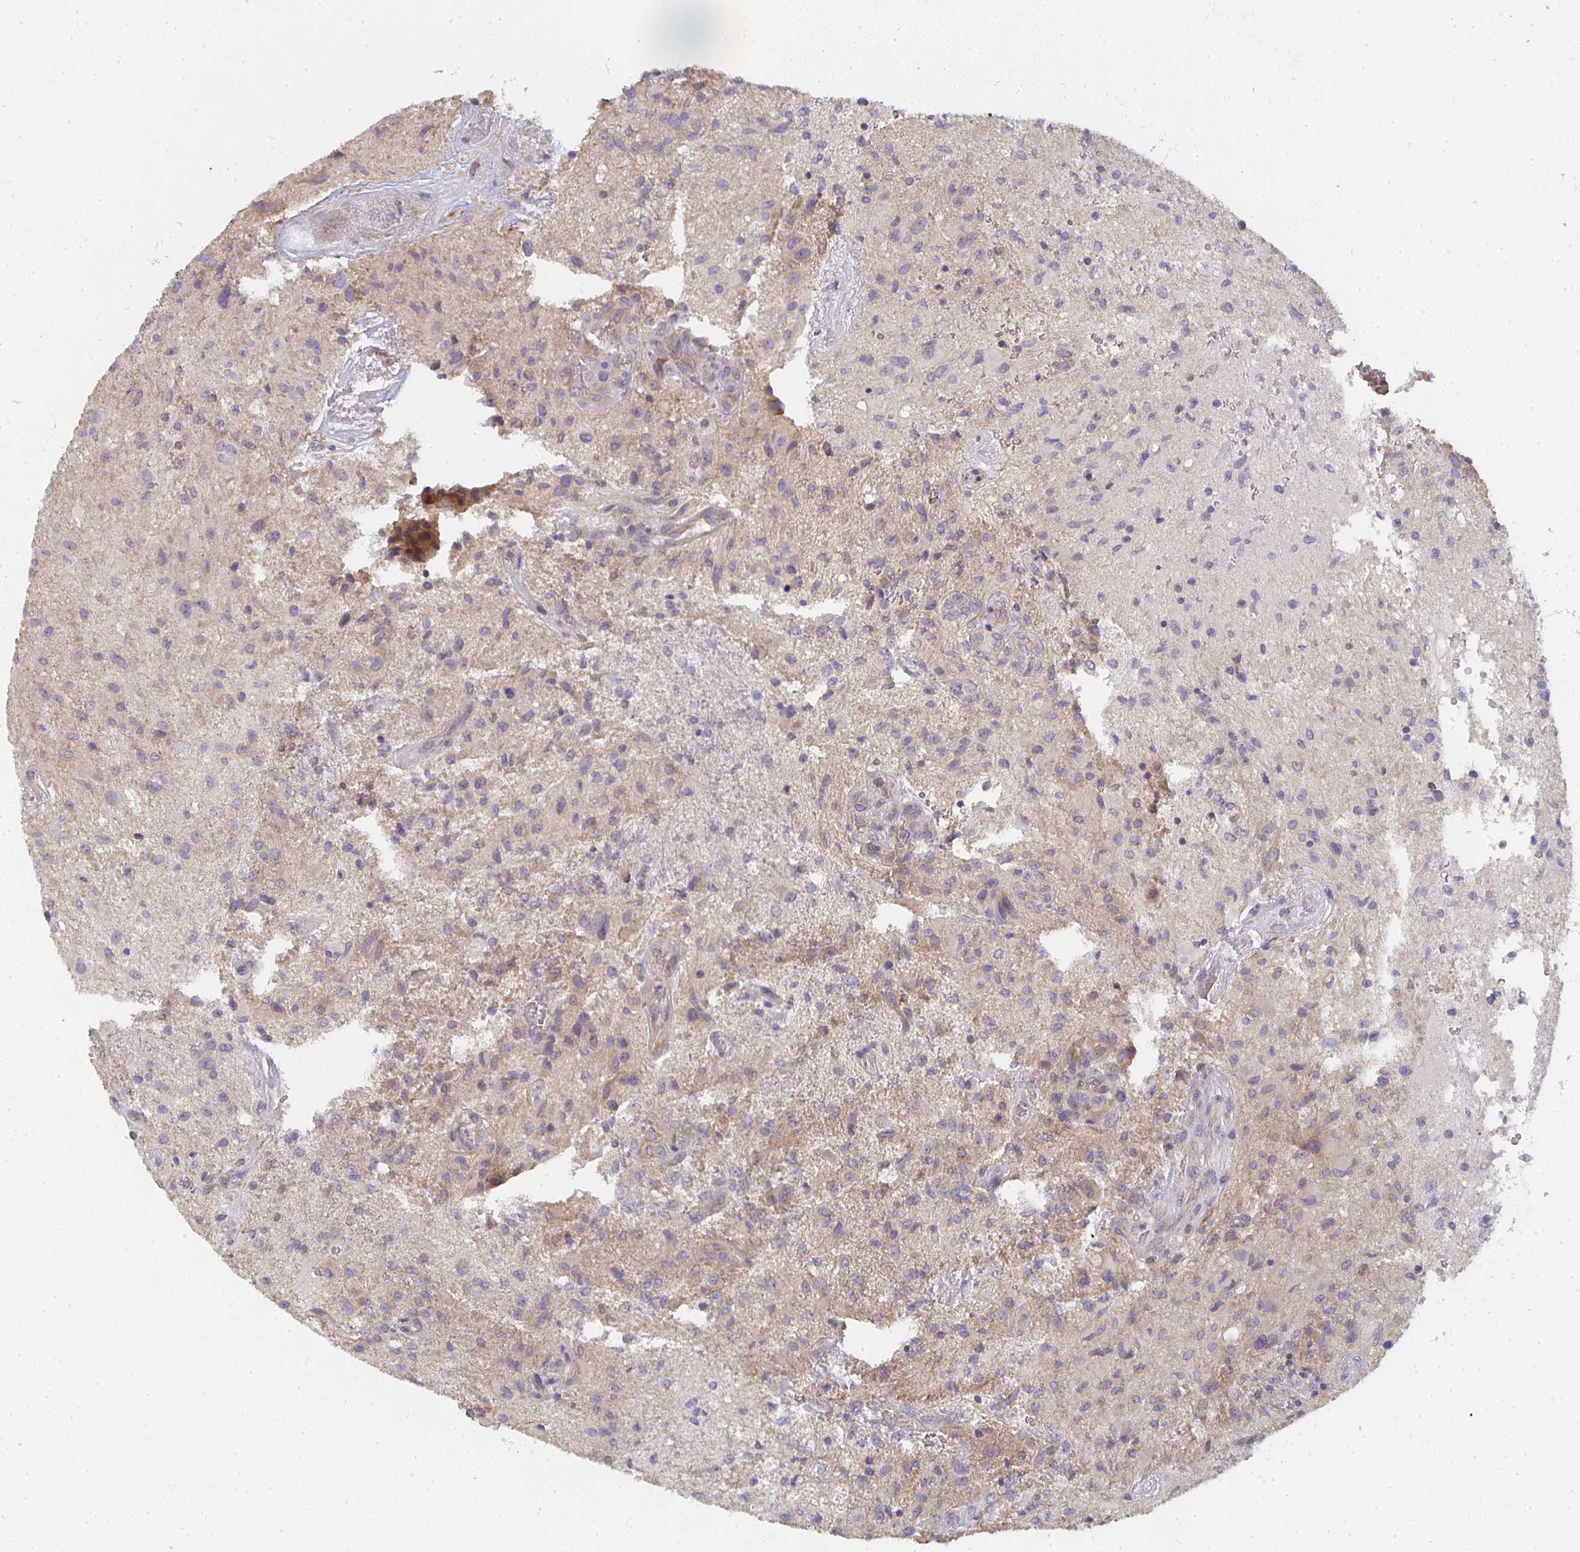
{"staining": {"intensity": "weak", "quantity": "<25%", "location": "cytoplasmic/membranous"}, "tissue": "glioma", "cell_type": "Tumor cells", "image_type": "cancer", "snomed": [{"axis": "morphology", "description": "Glioma, malignant, High grade"}, {"axis": "topography", "description": "Brain"}], "caption": "The image exhibits no staining of tumor cells in glioma.", "gene": "CTHRC1", "patient": {"sex": "male", "age": 53}}